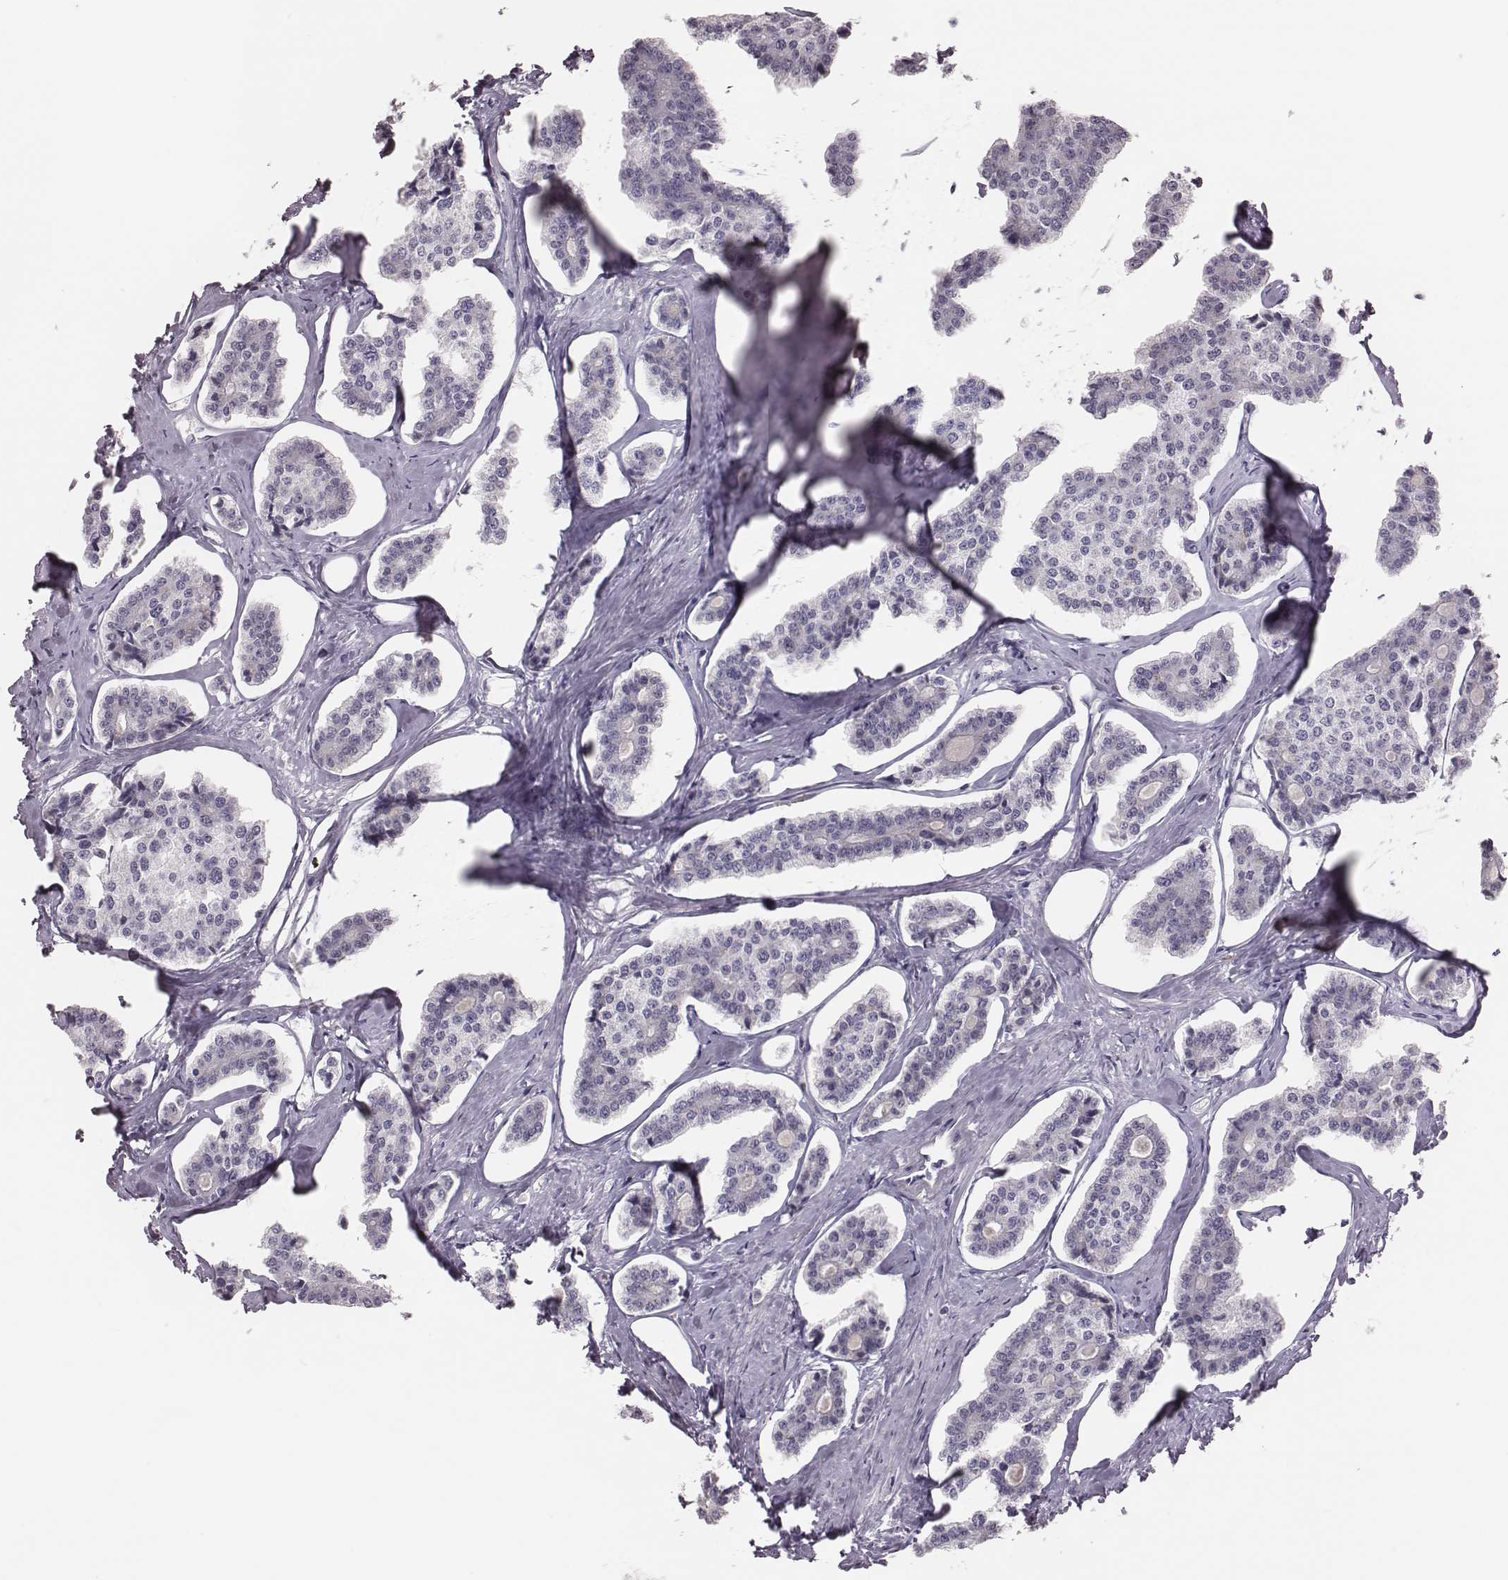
{"staining": {"intensity": "negative", "quantity": "none", "location": "none"}, "tissue": "carcinoid", "cell_type": "Tumor cells", "image_type": "cancer", "snomed": [{"axis": "morphology", "description": "Carcinoid, malignant, NOS"}, {"axis": "topography", "description": "Small intestine"}], "caption": "Tumor cells show no significant protein positivity in carcinoid. (DAB immunohistochemistry with hematoxylin counter stain).", "gene": "PBK", "patient": {"sex": "female", "age": 65}}